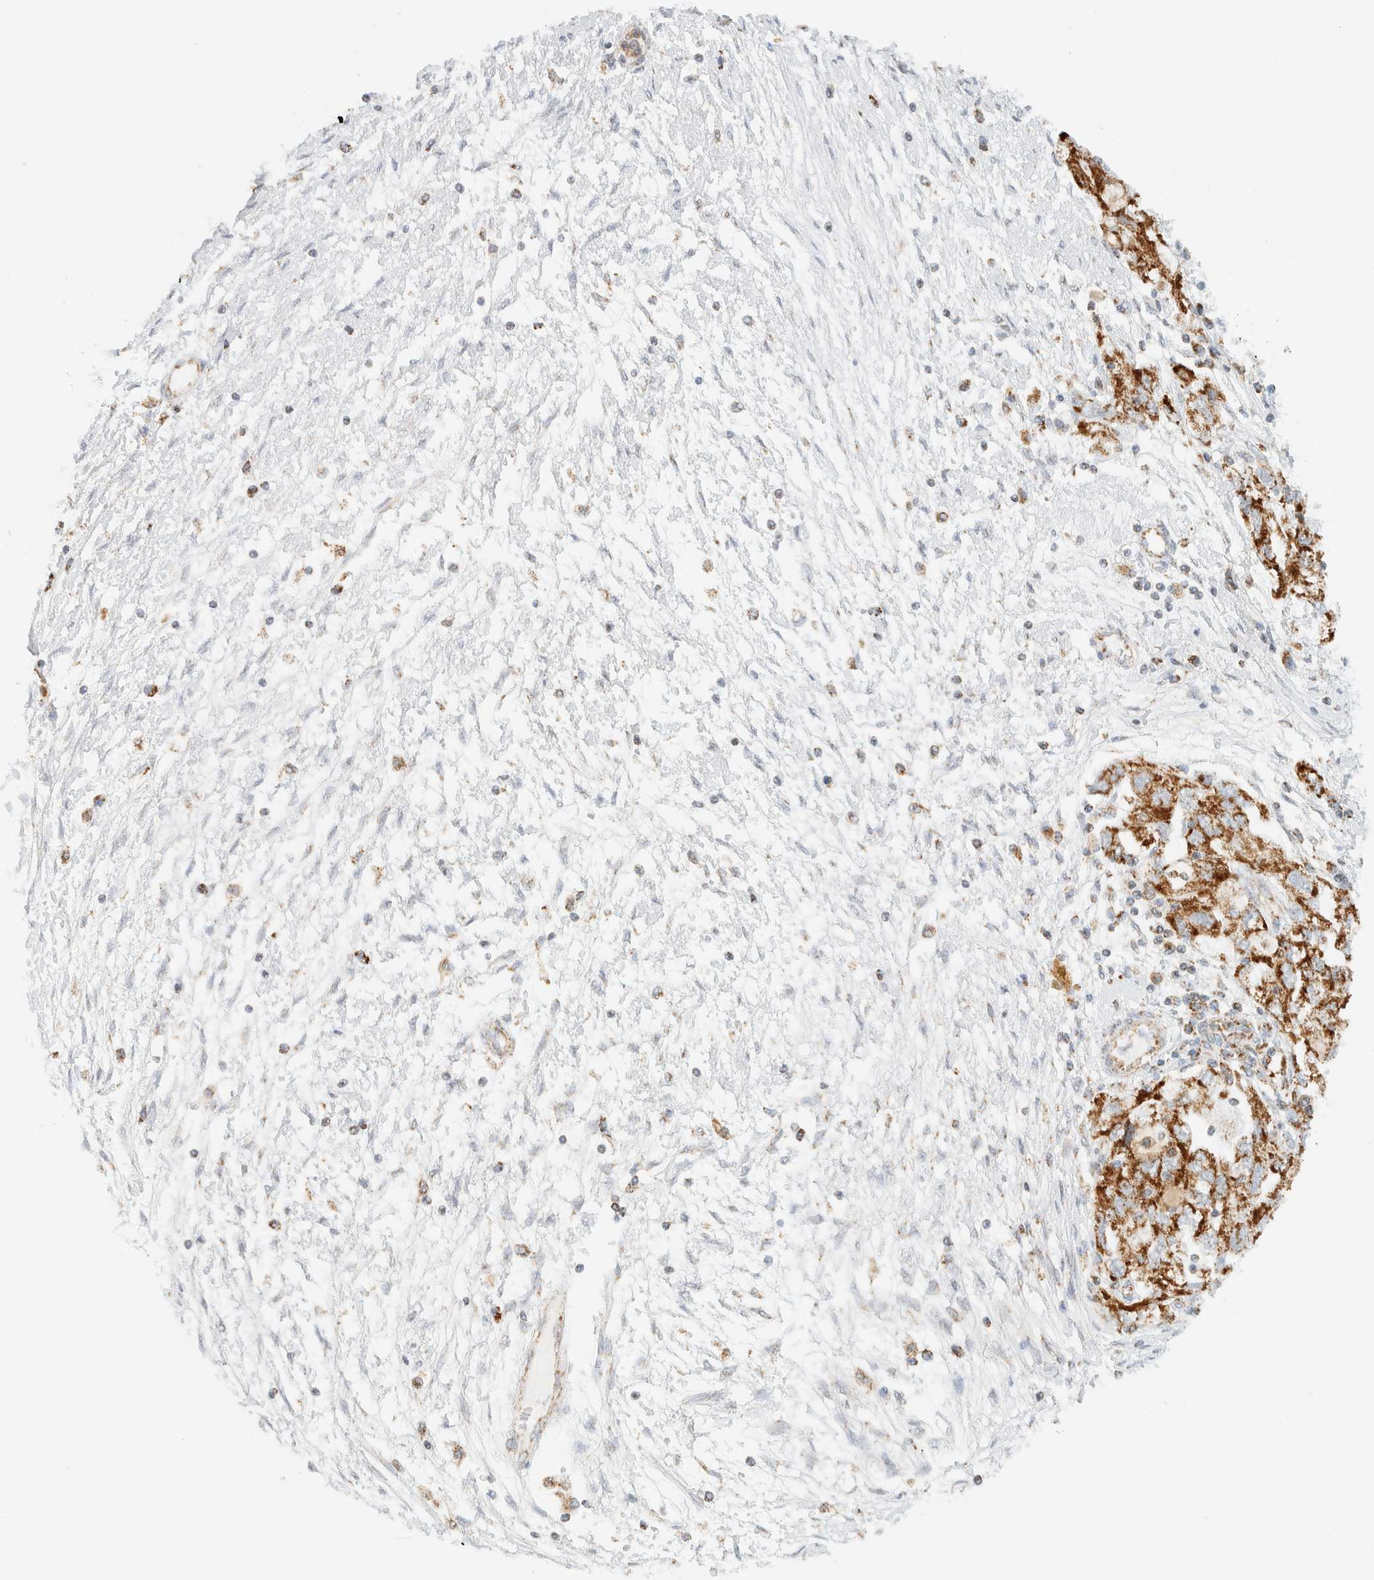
{"staining": {"intensity": "moderate", "quantity": ">75%", "location": "cytoplasmic/membranous"}, "tissue": "ovarian cancer", "cell_type": "Tumor cells", "image_type": "cancer", "snomed": [{"axis": "morphology", "description": "Carcinoma, NOS"}, {"axis": "morphology", "description": "Cystadenocarcinoma, serous, NOS"}, {"axis": "topography", "description": "Ovary"}], "caption": "About >75% of tumor cells in human serous cystadenocarcinoma (ovarian) demonstrate moderate cytoplasmic/membranous protein staining as visualized by brown immunohistochemical staining.", "gene": "KIFAP3", "patient": {"sex": "female", "age": 69}}